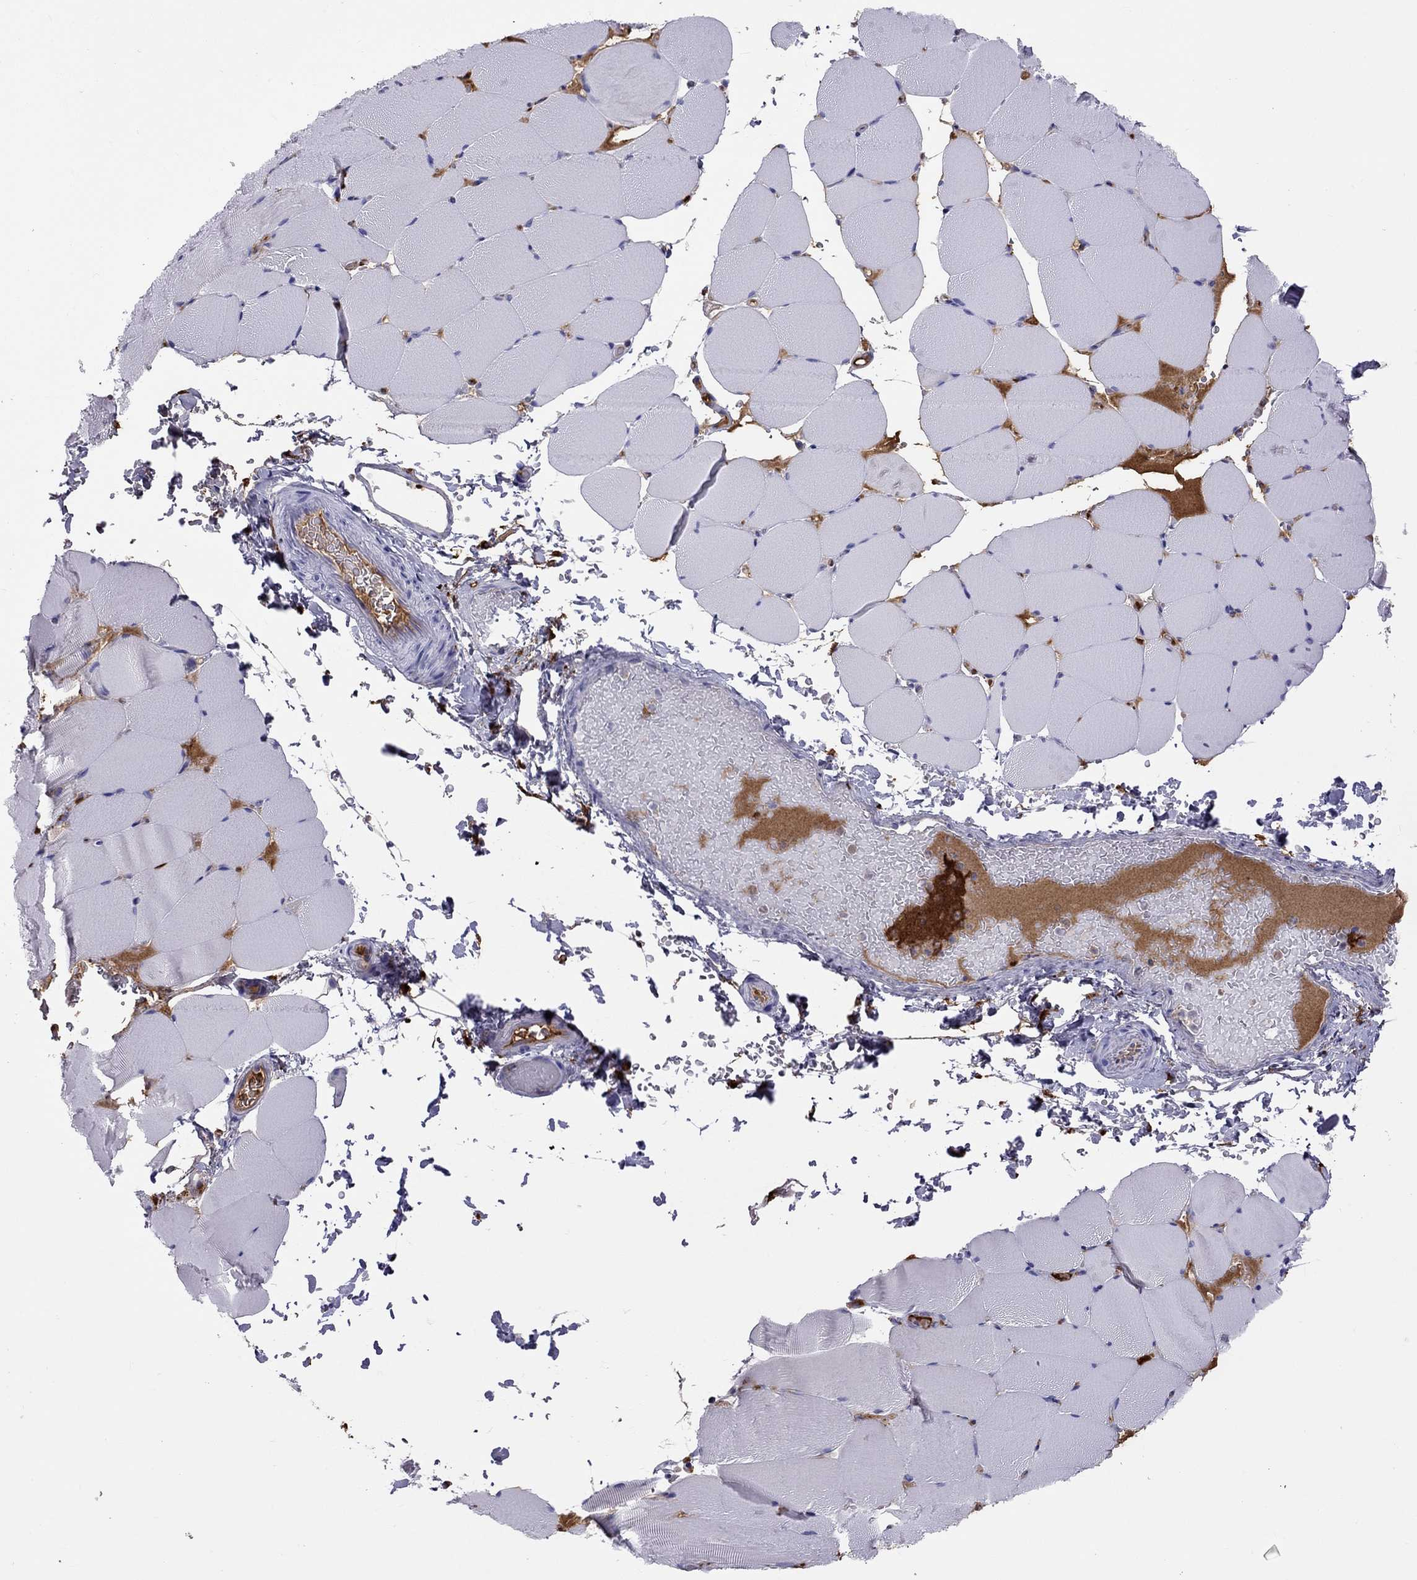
{"staining": {"intensity": "negative", "quantity": "none", "location": "none"}, "tissue": "skeletal muscle", "cell_type": "Myocytes", "image_type": "normal", "snomed": [{"axis": "morphology", "description": "Normal tissue, NOS"}, {"axis": "topography", "description": "Skeletal muscle"}], "caption": "Immunohistochemistry image of normal skeletal muscle stained for a protein (brown), which reveals no staining in myocytes.", "gene": "SERPINA3", "patient": {"sex": "female", "age": 37}}